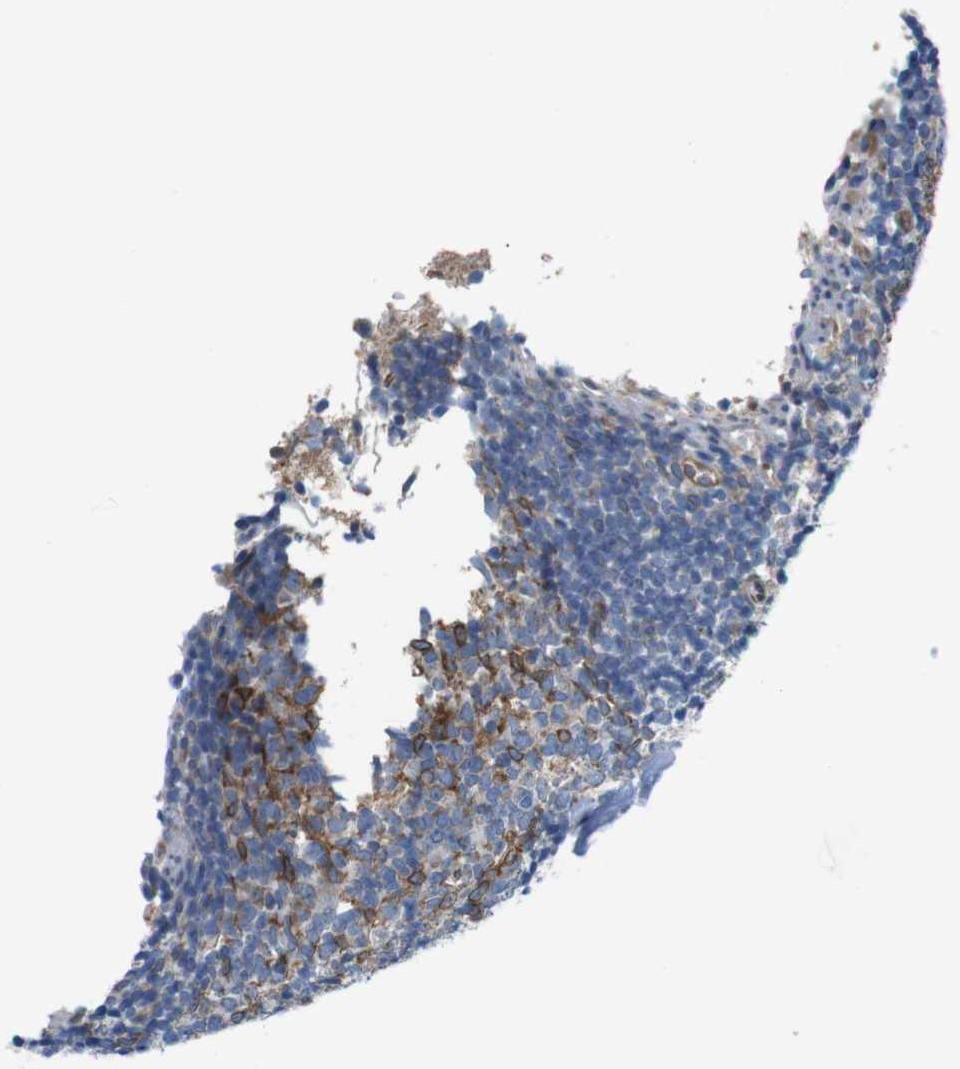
{"staining": {"intensity": "moderate", "quantity": ">75%", "location": "cytoplasmic/membranous"}, "tissue": "appendix", "cell_type": "Glandular cells", "image_type": "normal", "snomed": [{"axis": "morphology", "description": "Normal tissue, NOS"}, {"axis": "topography", "description": "Appendix"}], "caption": "Protein expression analysis of normal human appendix reveals moderate cytoplasmic/membranous positivity in about >75% of glandular cells.", "gene": "HACD3", "patient": {"sex": "female", "age": 20}}